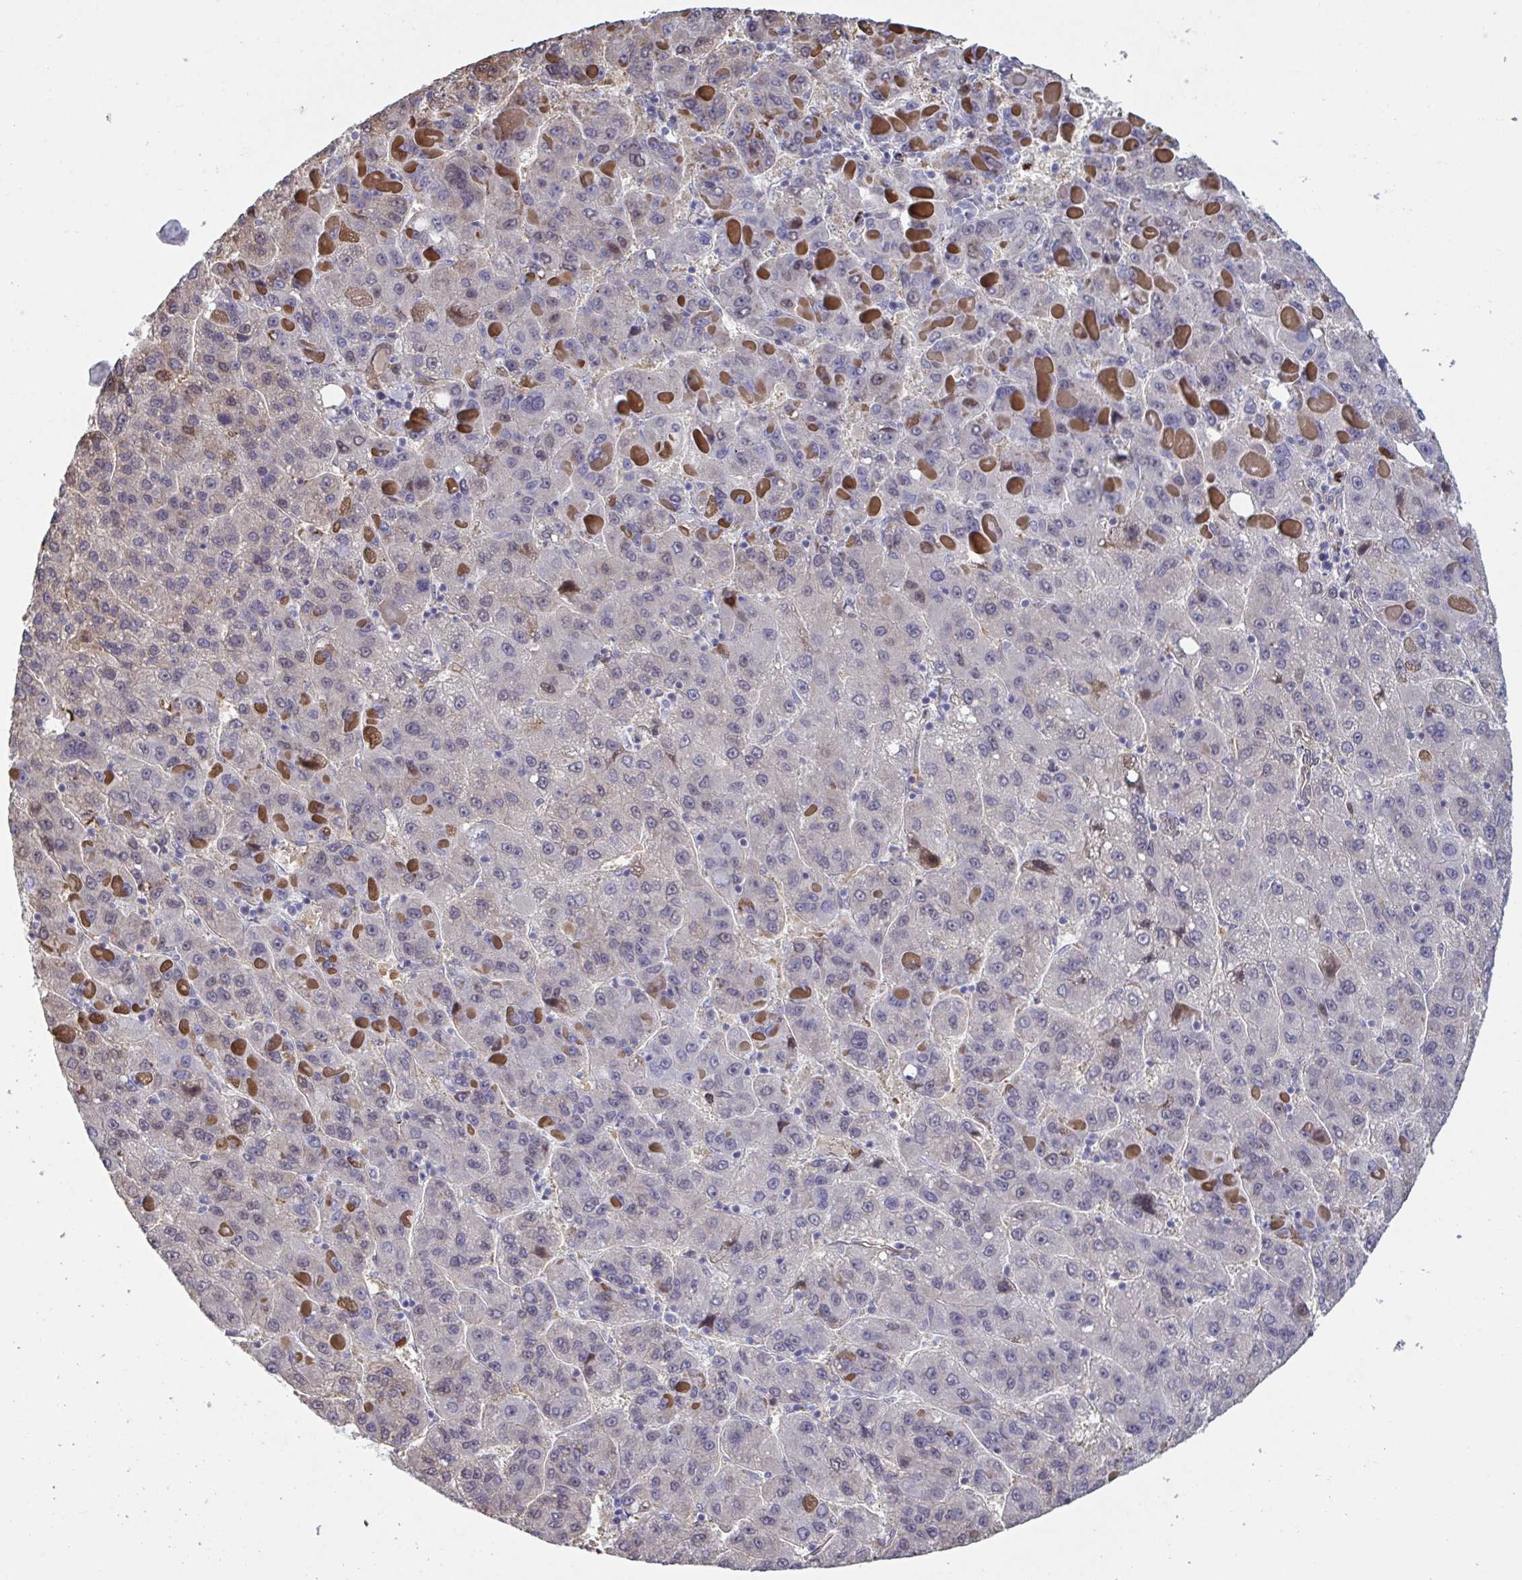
{"staining": {"intensity": "moderate", "quantity": "<25%", "location": "cytoplasmic/membranous"}, "tissue": "liver cancer", "cell_type": "Tumor cells", "image_type": "cancer", "snomed": [{"axis": "morphology", "description": "Carcinoma, Hepatocellular, NOS"}, {"axis": "topography", "description": "Liver"}], "caption": "Protein expression analysis of liver hepatocellular carcinoma displays moderate cytoplasmic/membranous expression in approximately <25% of tumor cells.", "gene": "PELI2", "patient": {"sex": "female", "age": 82}}